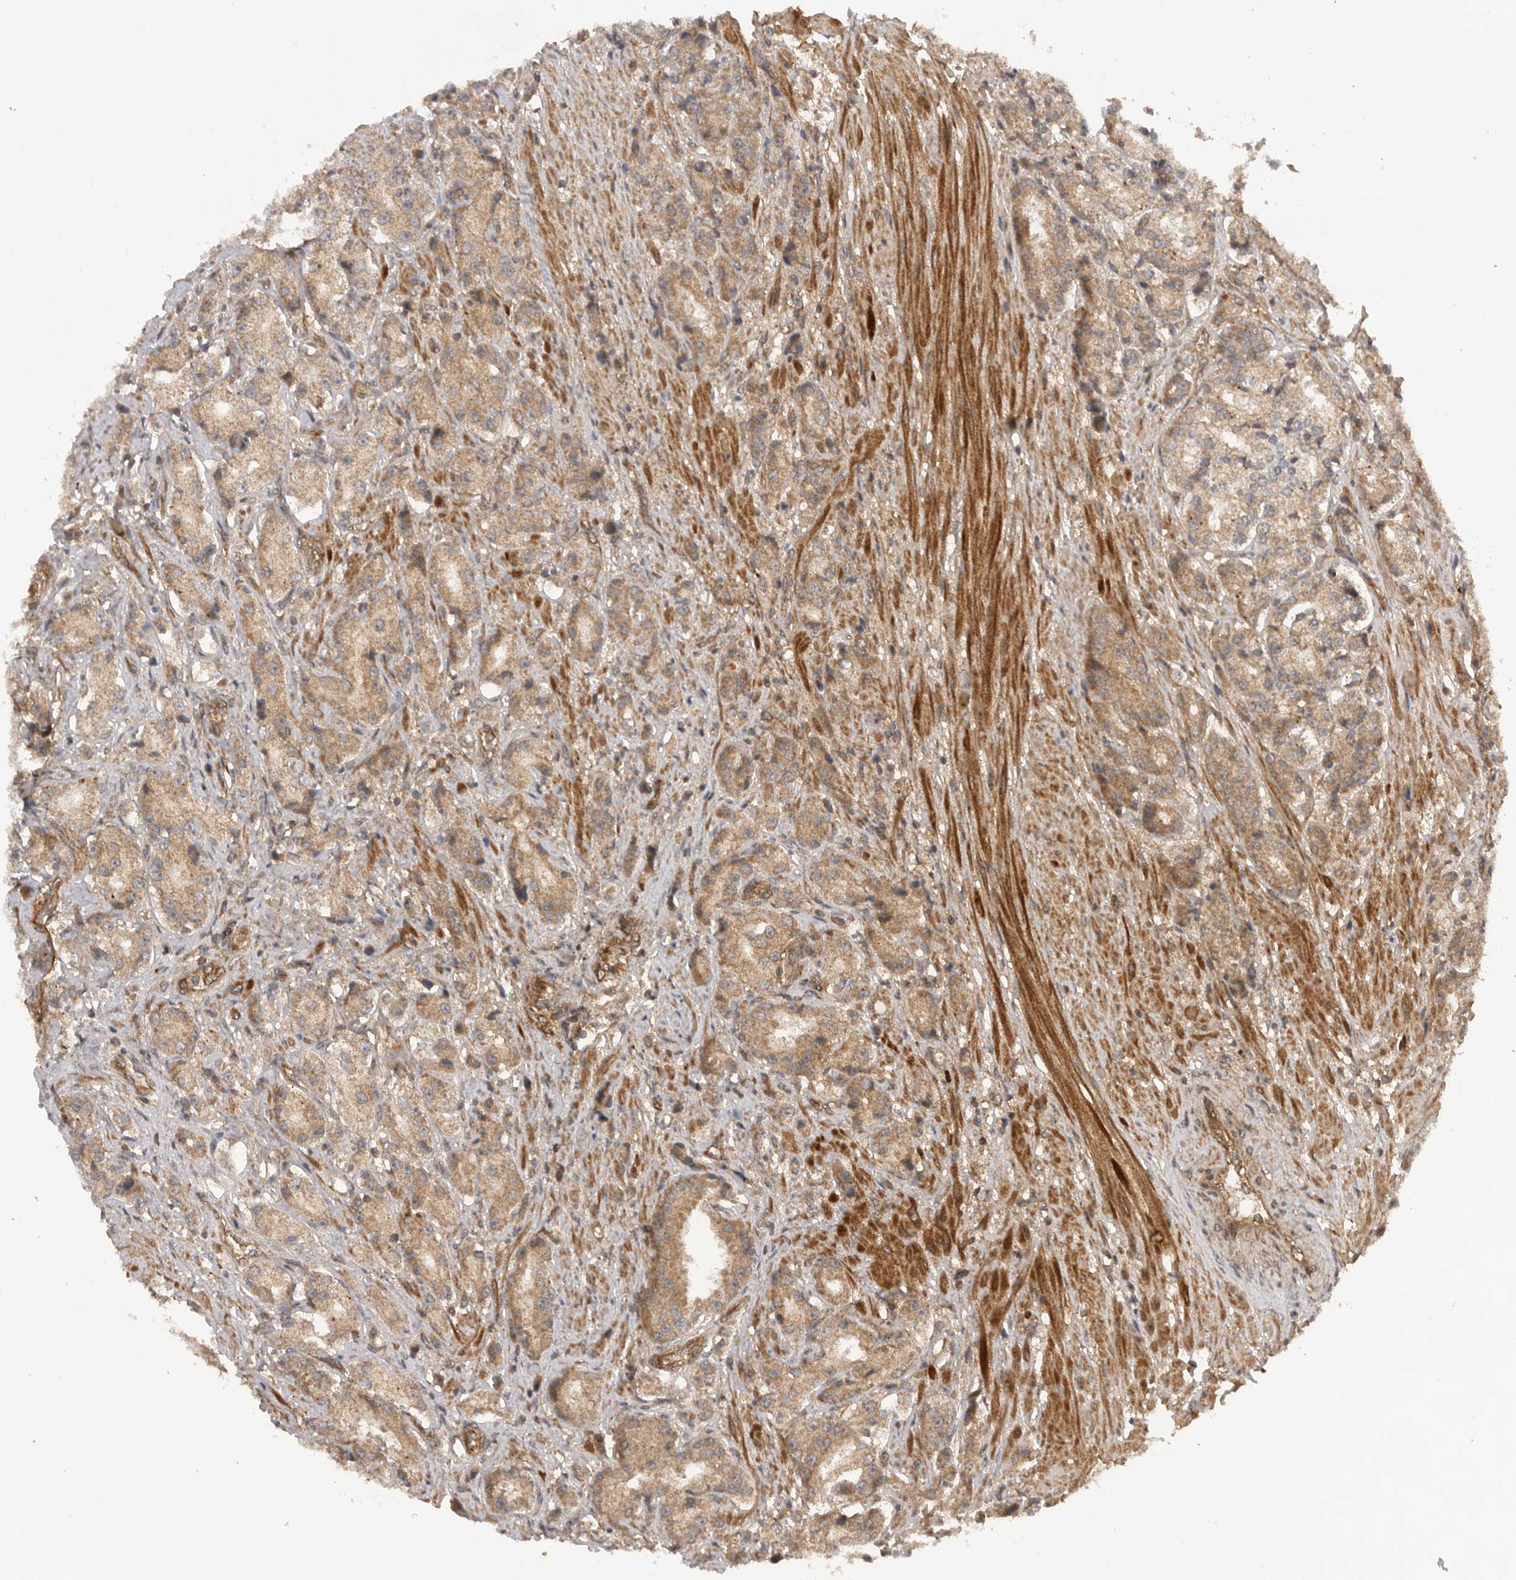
{"staining": {"intensity": "moderate", "quantity": ">75%", "location": "cytoplasmic/membranous"}, "tissue": "prostate cancer", "cell_type": "Tumor cells", "image_type": "cancer", "snomed": [{"axis": "morphology", "description": "Adenocarcinoma, High grade"}, {"axis": "topography", "description": "Prostate"}], "caption": "Immunohistochemistry micrograph of adenocarcinoma (high-grade) (prostate) stained for a protein (brown), which shows medium levels of moderate cytoplasmic/membranous staining in about >75% of tumor cells.", "gene": "PRDX4", "patient": {"sex": "male", "age": 60}}